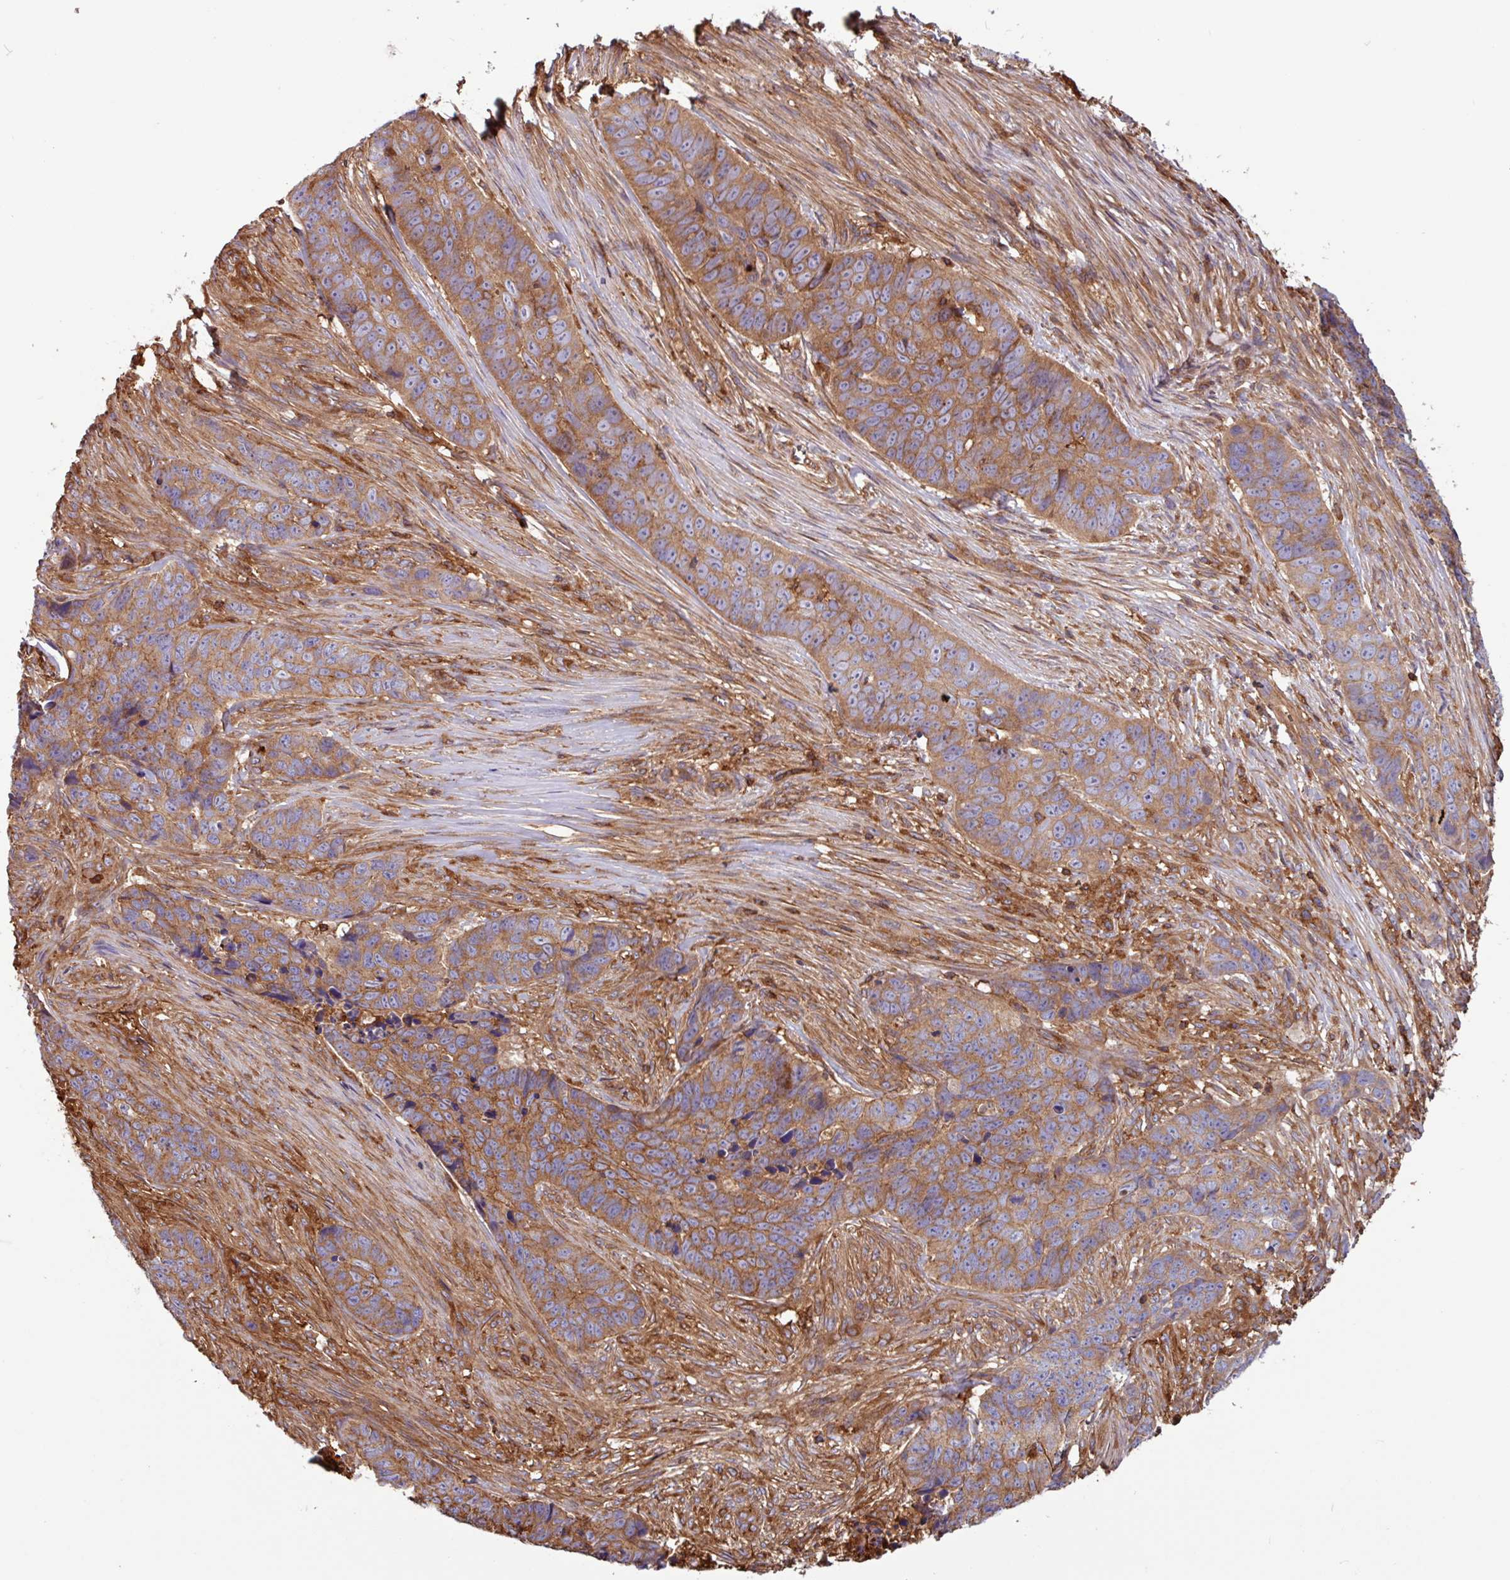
{"staining": {"intensity": "moderate", "quantity": ">75%", "location": "cytoplasmic/membranous"}, "tissue": "skin cancer", "cell_type": "Tumor cells", "image_type": "cancer", "snomed": [{"axis": "morphology", "description": "Basal cell carcinoma"}, {"axis": "topography", "description": "Skin"}], "caption": "IHC image of neoplastic tissue: human skin cancer (basal cell carcinoma) stained using immunohistochemistry demonstrates medium levels of moderate protein expression localized specifically in the cytoplasmic/membranous of tumor cells, appearing as a cytoplasmic/membranous brown color.", "gene": "ACTR3", "patient": {"sex": "female", "age": 82}}